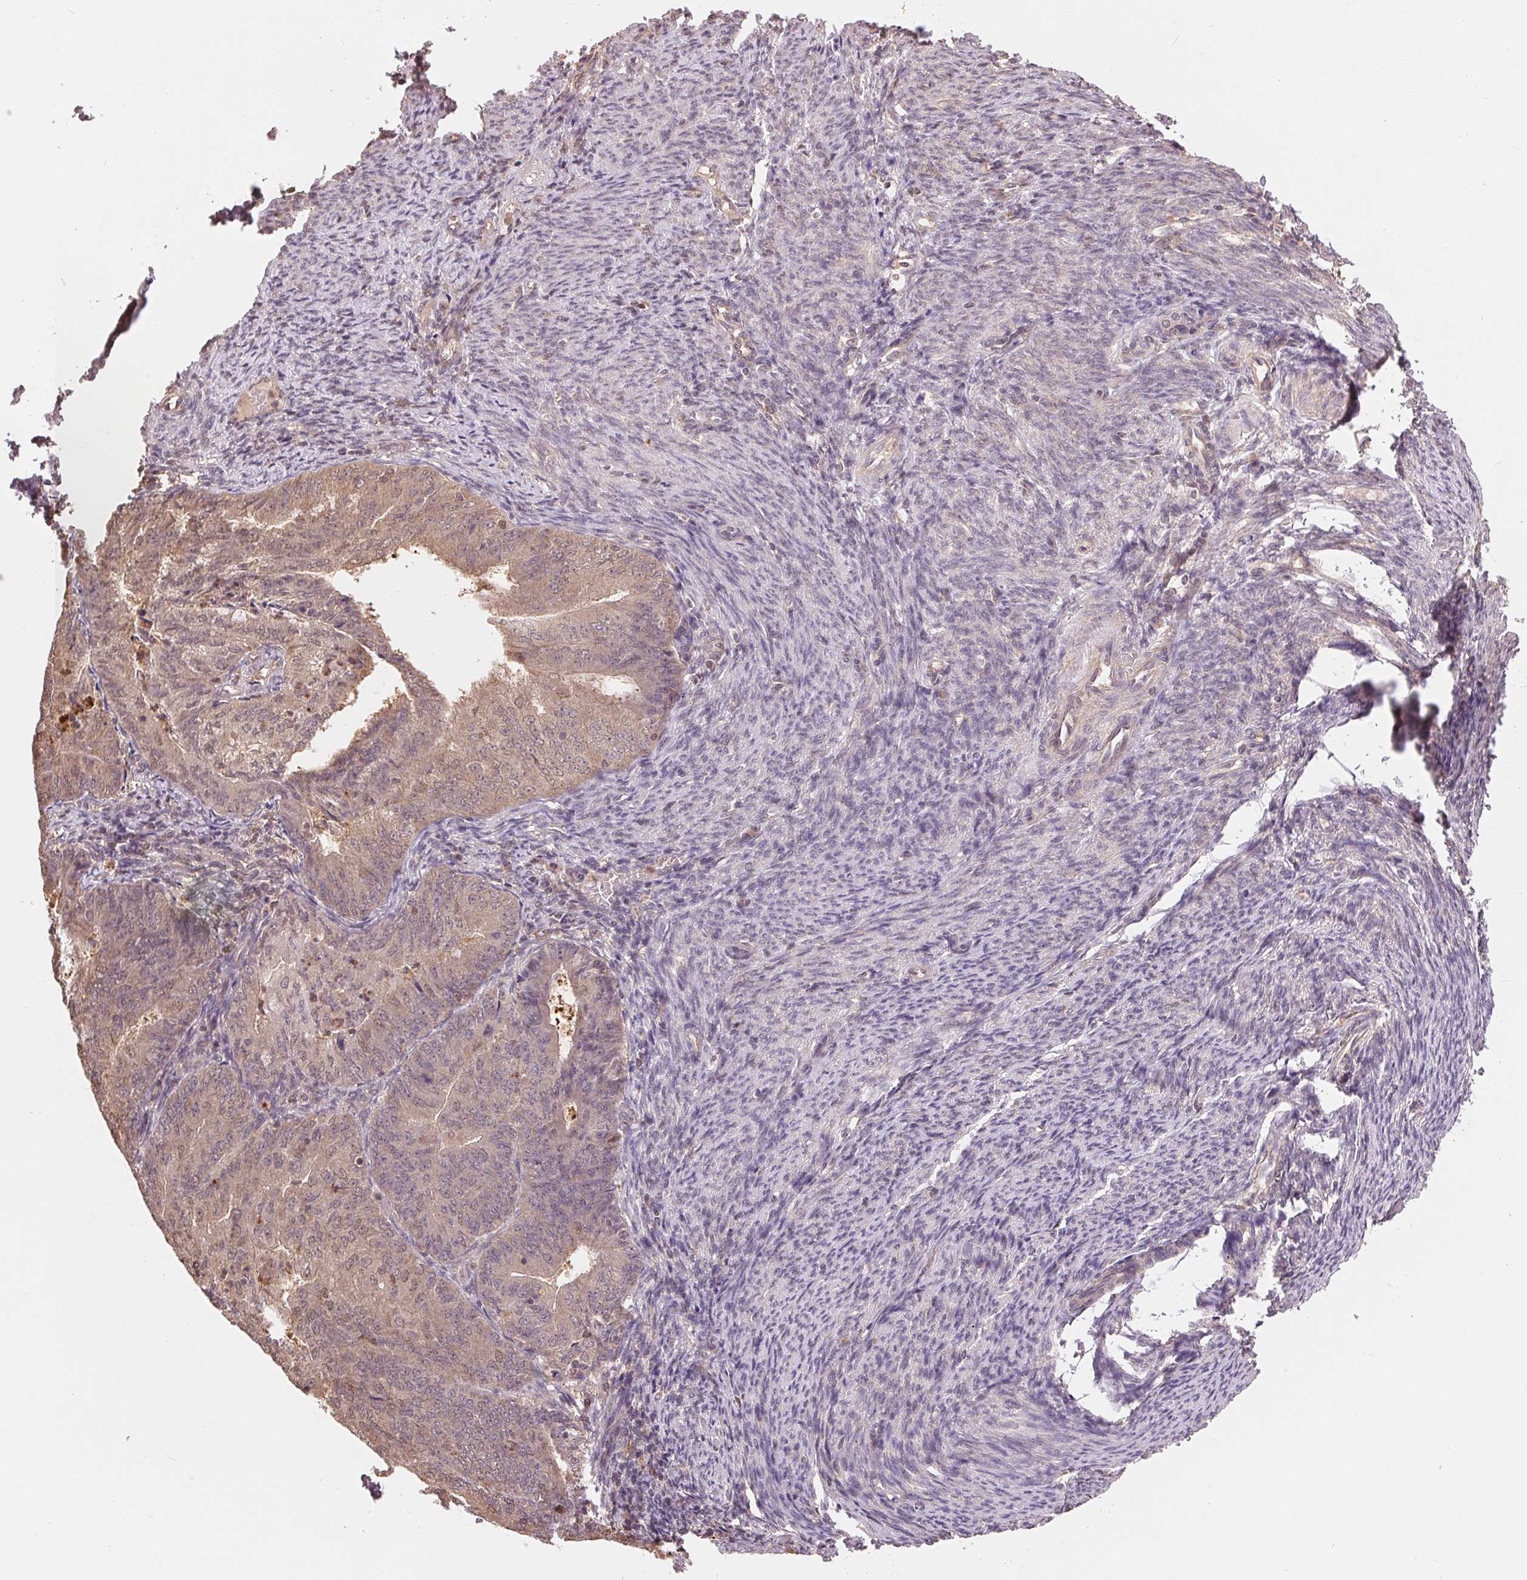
{"staining": {"intensity": "weak", "quantity": "<25%", "location": "cytoplasmic/membranous,nuclear"}, "tissue": "endometrial cancer", "cell_type": "Tumor cells", "image_type": "cancer", "snomed": [{"axis": "morphology", "description": "Adenocarcinoma, NOS"}, {"axis": "topography", "description": "Endometrium"}], "caption": "Tumor cells show no significant protein staining in endometrial adenocarcinoma.", "gene": "TMEM273", "patient": {"sex": "female", "age": 57}}